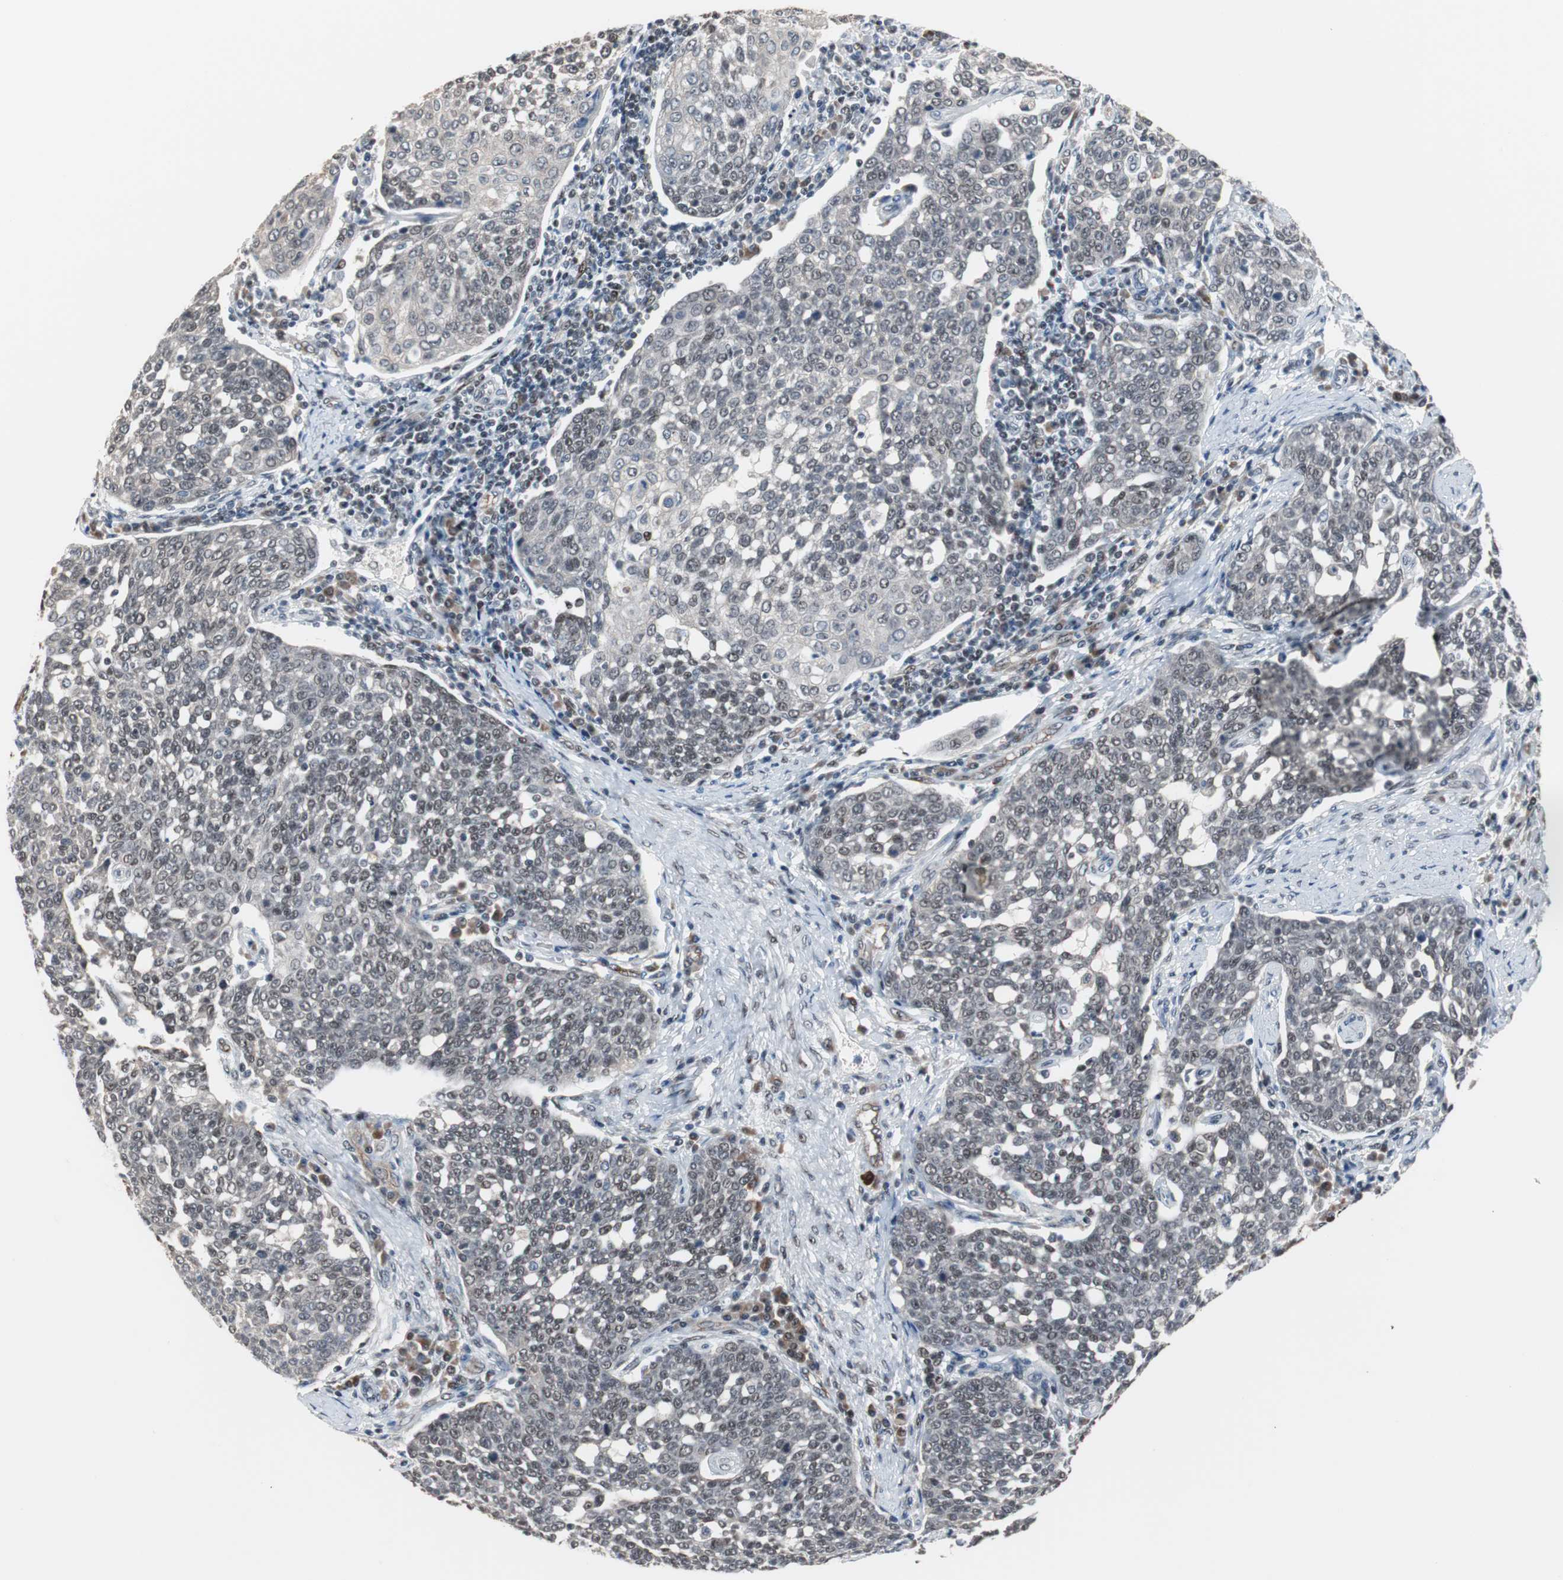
{"staining": {"intensity": "negative", "quantity": "none", "location": "none"}, "tissue": "cervical cancer", "cell_type": "Tumor cells", "image_type": "cancer", "snomed": [{"axis": "morphology", "description": "Squamous cell carcinoma, NOS"}, {"axis": "topography", "description": "Cervix"}], "caption": "DAB immunohistochemical staining of human cervical cancer reveals no significant staining in tumor cells. Nuclei are stained in blue.", "gene": "ZHX2", "patient": {"sex": "female", "age": 34}}